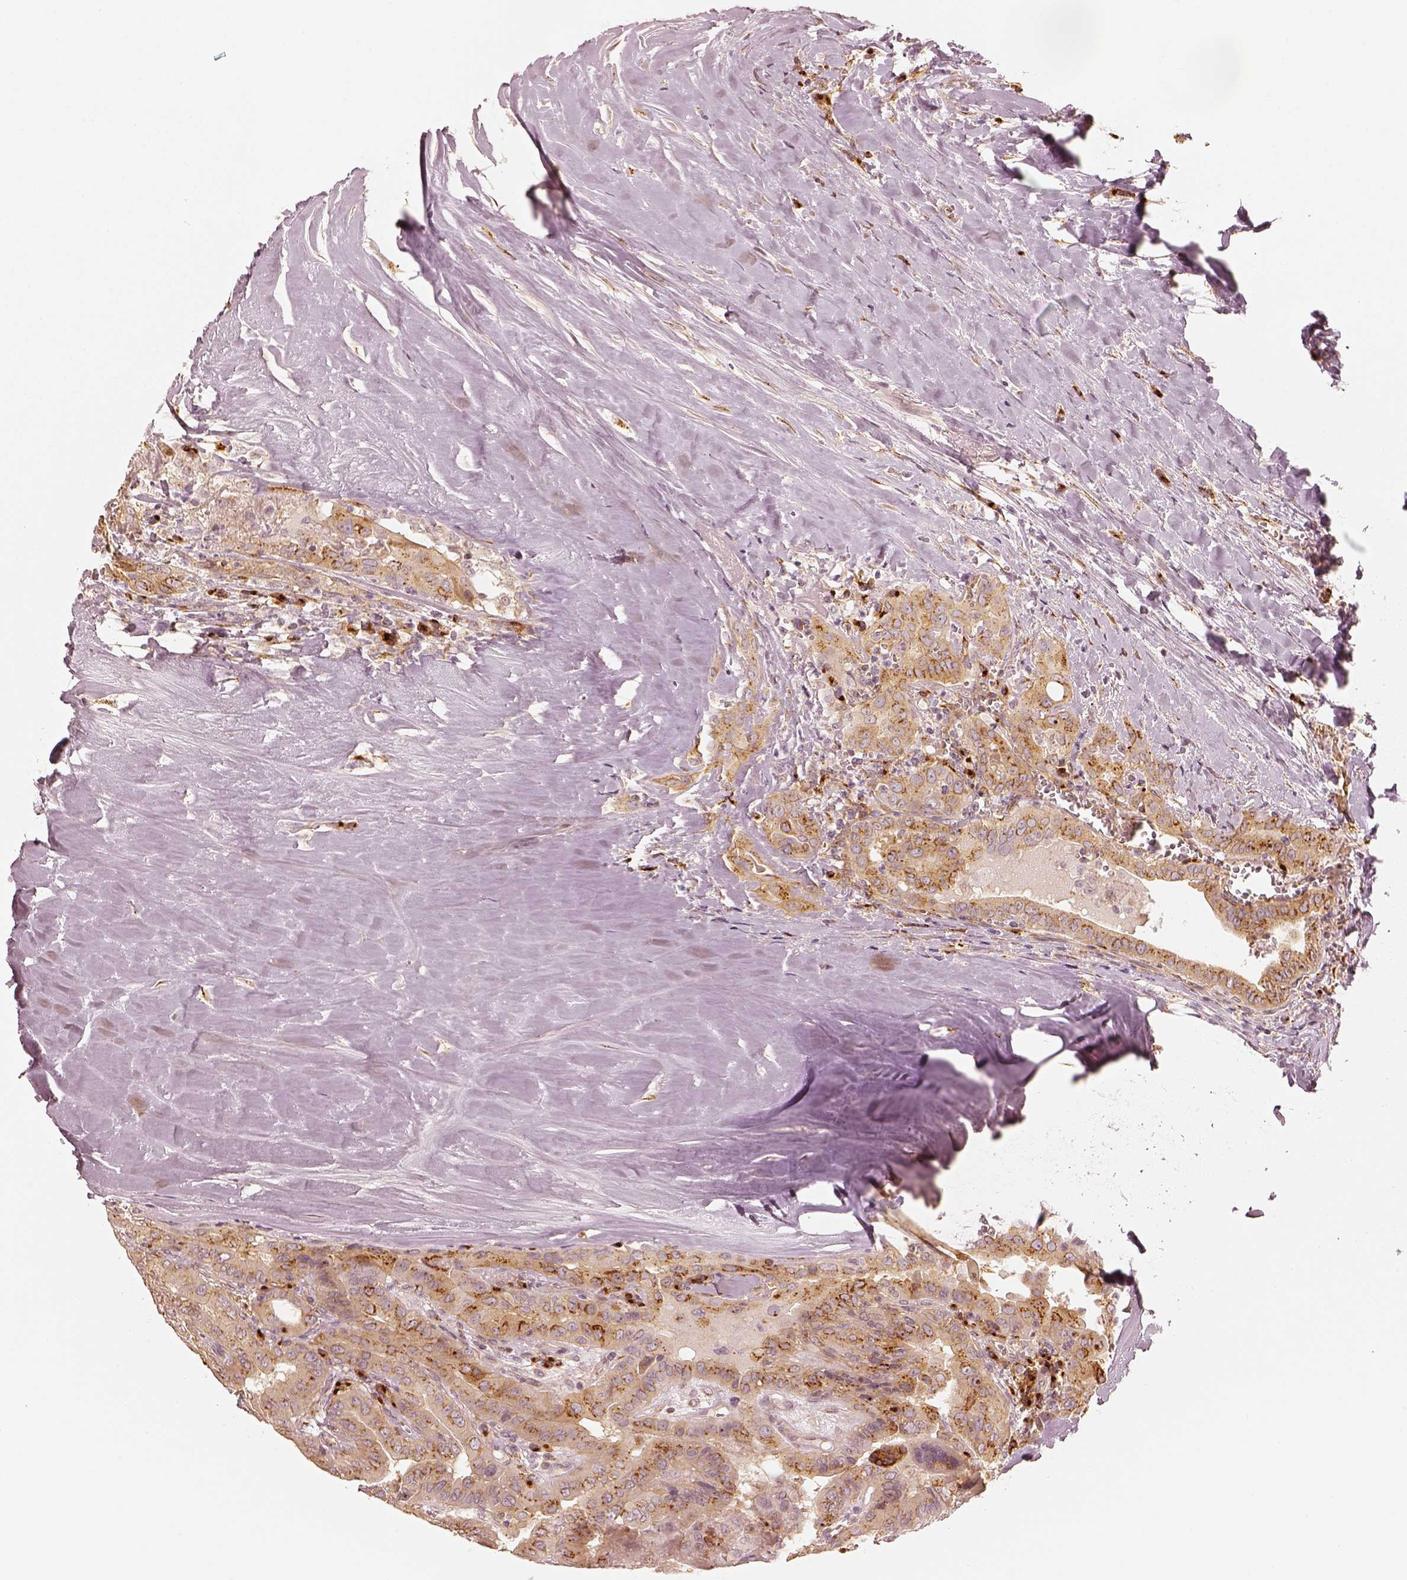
{"staining": {"intensity": "moderate", "quantity": "25%-75%", "location": "cytoplasmic/membranous"}, "tissue": "thyroid cancer", "cell_type": "Tumor cells", "image_type": "cancer", "snomed": [{"axis": "morphology", "description": "Papillary adenocarcinoma, NOS"}, {"axis": "topography", "description": "Thyroid gland"}], "caption": "Immunohistochemistry staining of papillary adenocarcinoma (thyroid), which demonstrates medium levels of moderate cytoplasmic/membranous positivity in approximately 25%-75% of tumor cells indicating moderate cytoplasmic/membranous protein staining. The staining was performed using DAB (brown) for protein detection and nuclei were counterstained in hematoxylin (blue).", "gene": "GORASP2", "patient": {"sex": "female", "age": 37}}